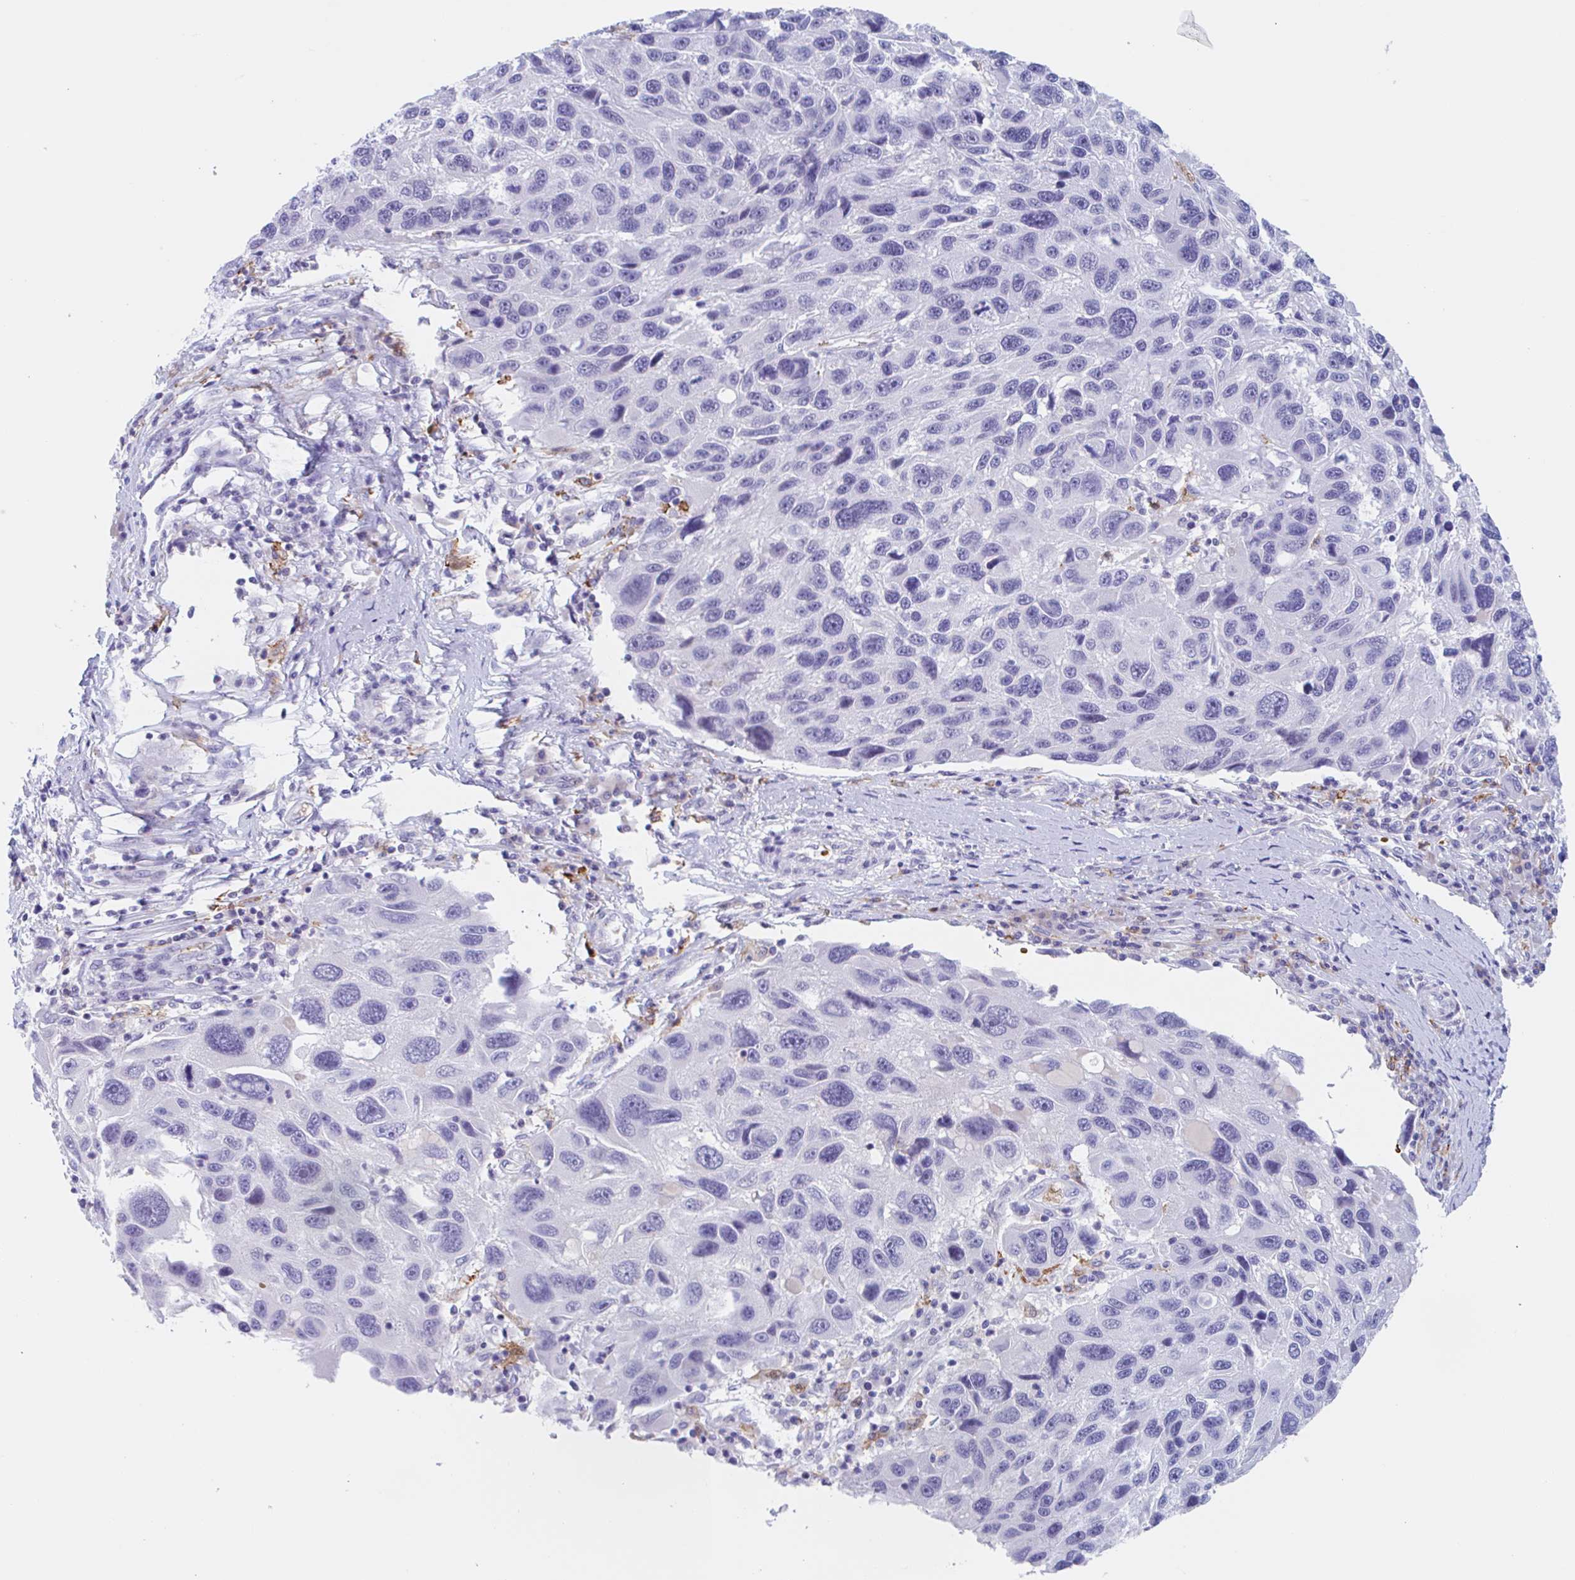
{"staining": {"intensity": "negative", "quantity": "none", "location": "none"}, "tissue": "melanoma", "cell_type": "Tumor cells", "image_type": "cancer", "snomed": [{"axis": "morphology", "description": "Malignant melanoma, NOS"}, {"axis": "topography", "description": "Skin"}], "caption": "Immunohistochemical staining of melanoma exhibits no significant expression in tumor cells.", "gene": "ANKRD9", "patient": {"sex": "male", "age": 53}}